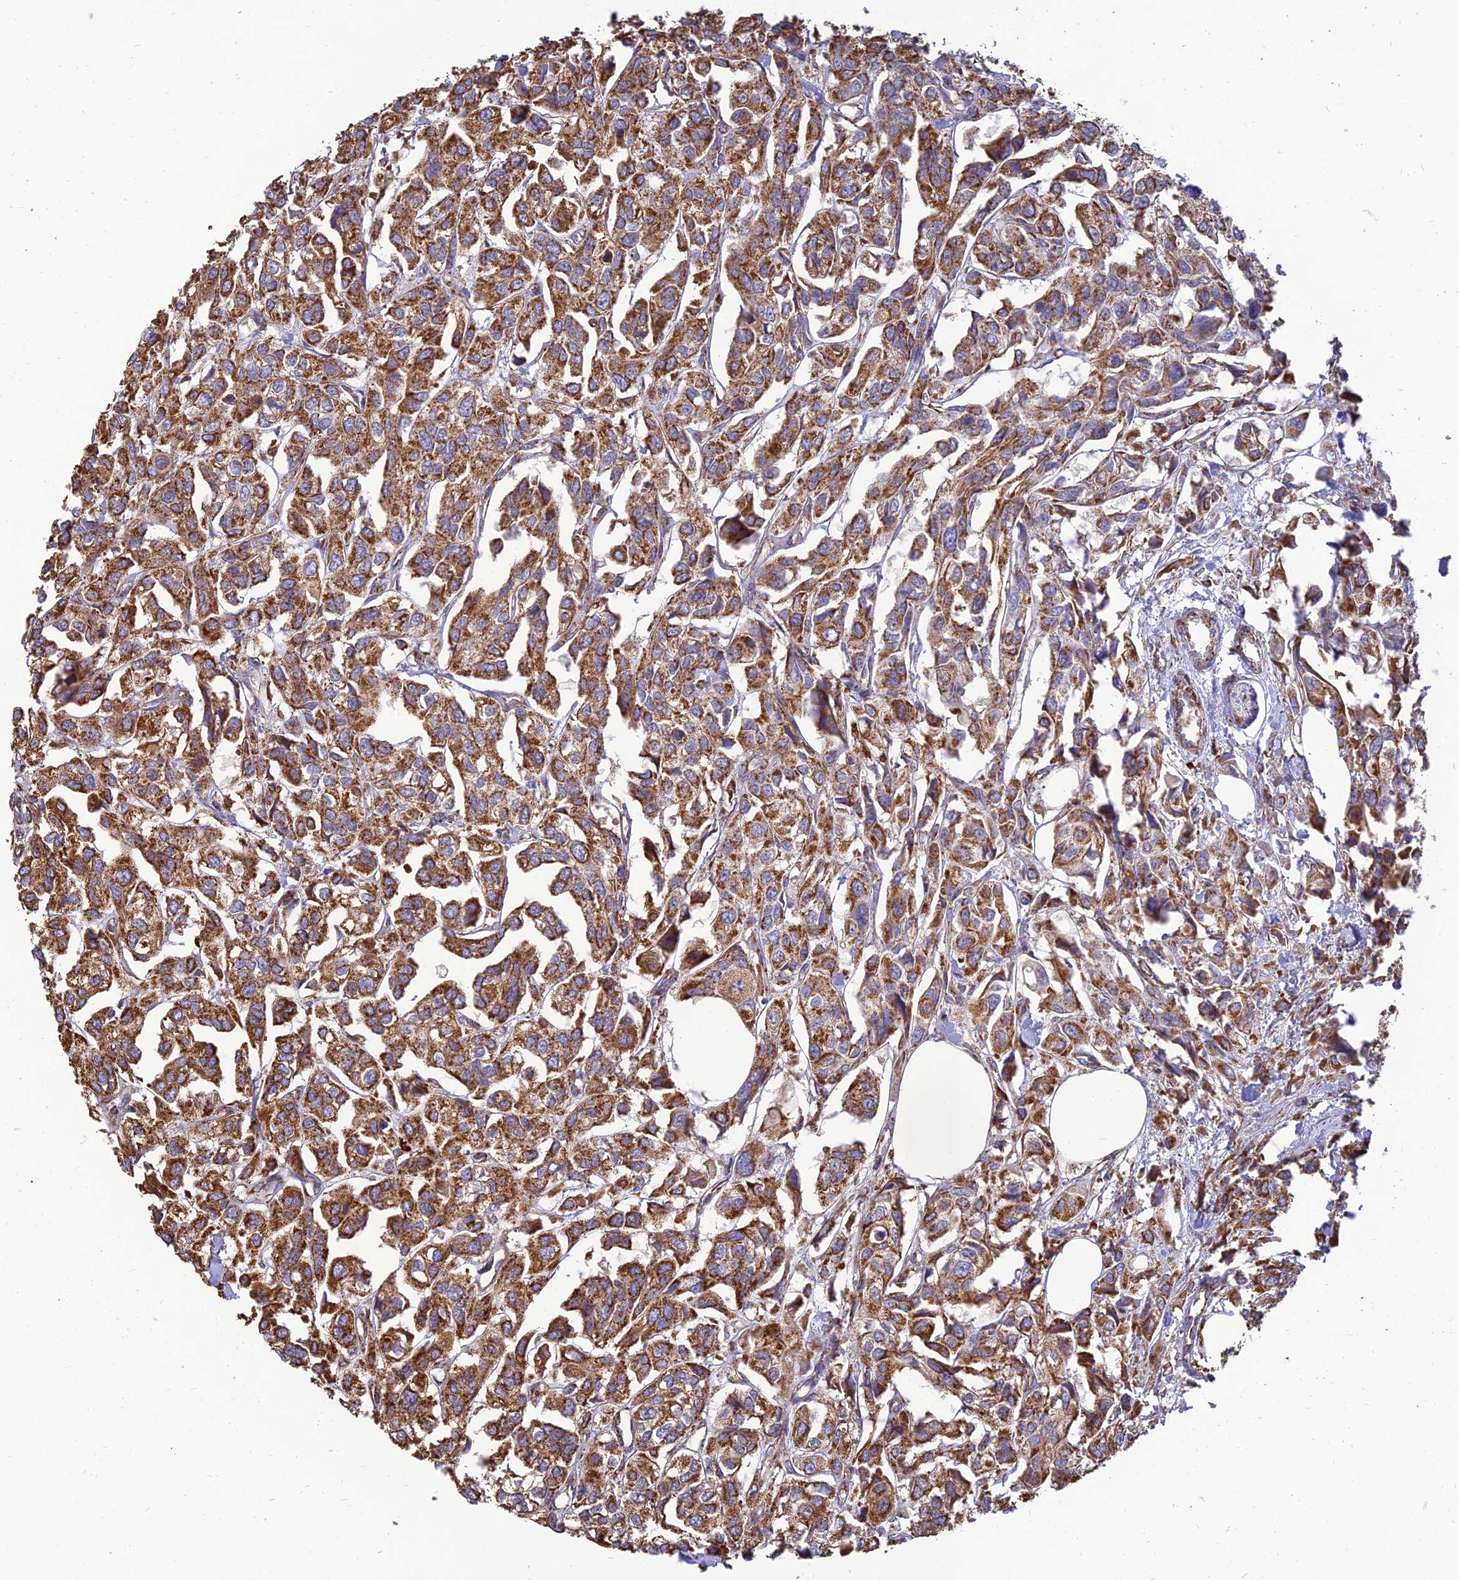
{"staining": {"intensity": "strong", "quantity": ">75%", "location": "cytoplasmic/membranous"}, "tissue": "urothelial cancer", "cell_type": "Tumor cells", "image_type": "cancer", "snomed": [{"axis": "morphology", "description": "Urothelial carcinoma, High grade"}, {"axis": "topography", "description": "Urinary bladder"}], "caption": "Immunohistochemistry (IHC) image of urothelial cancer stained for a protein (brown), which reveals high levels of strong cytoplasmic/membranous positivity in about >75% of tumor cells.", "gene": "THUMPD2", "patient": {"sex": "male", "age": 67}}